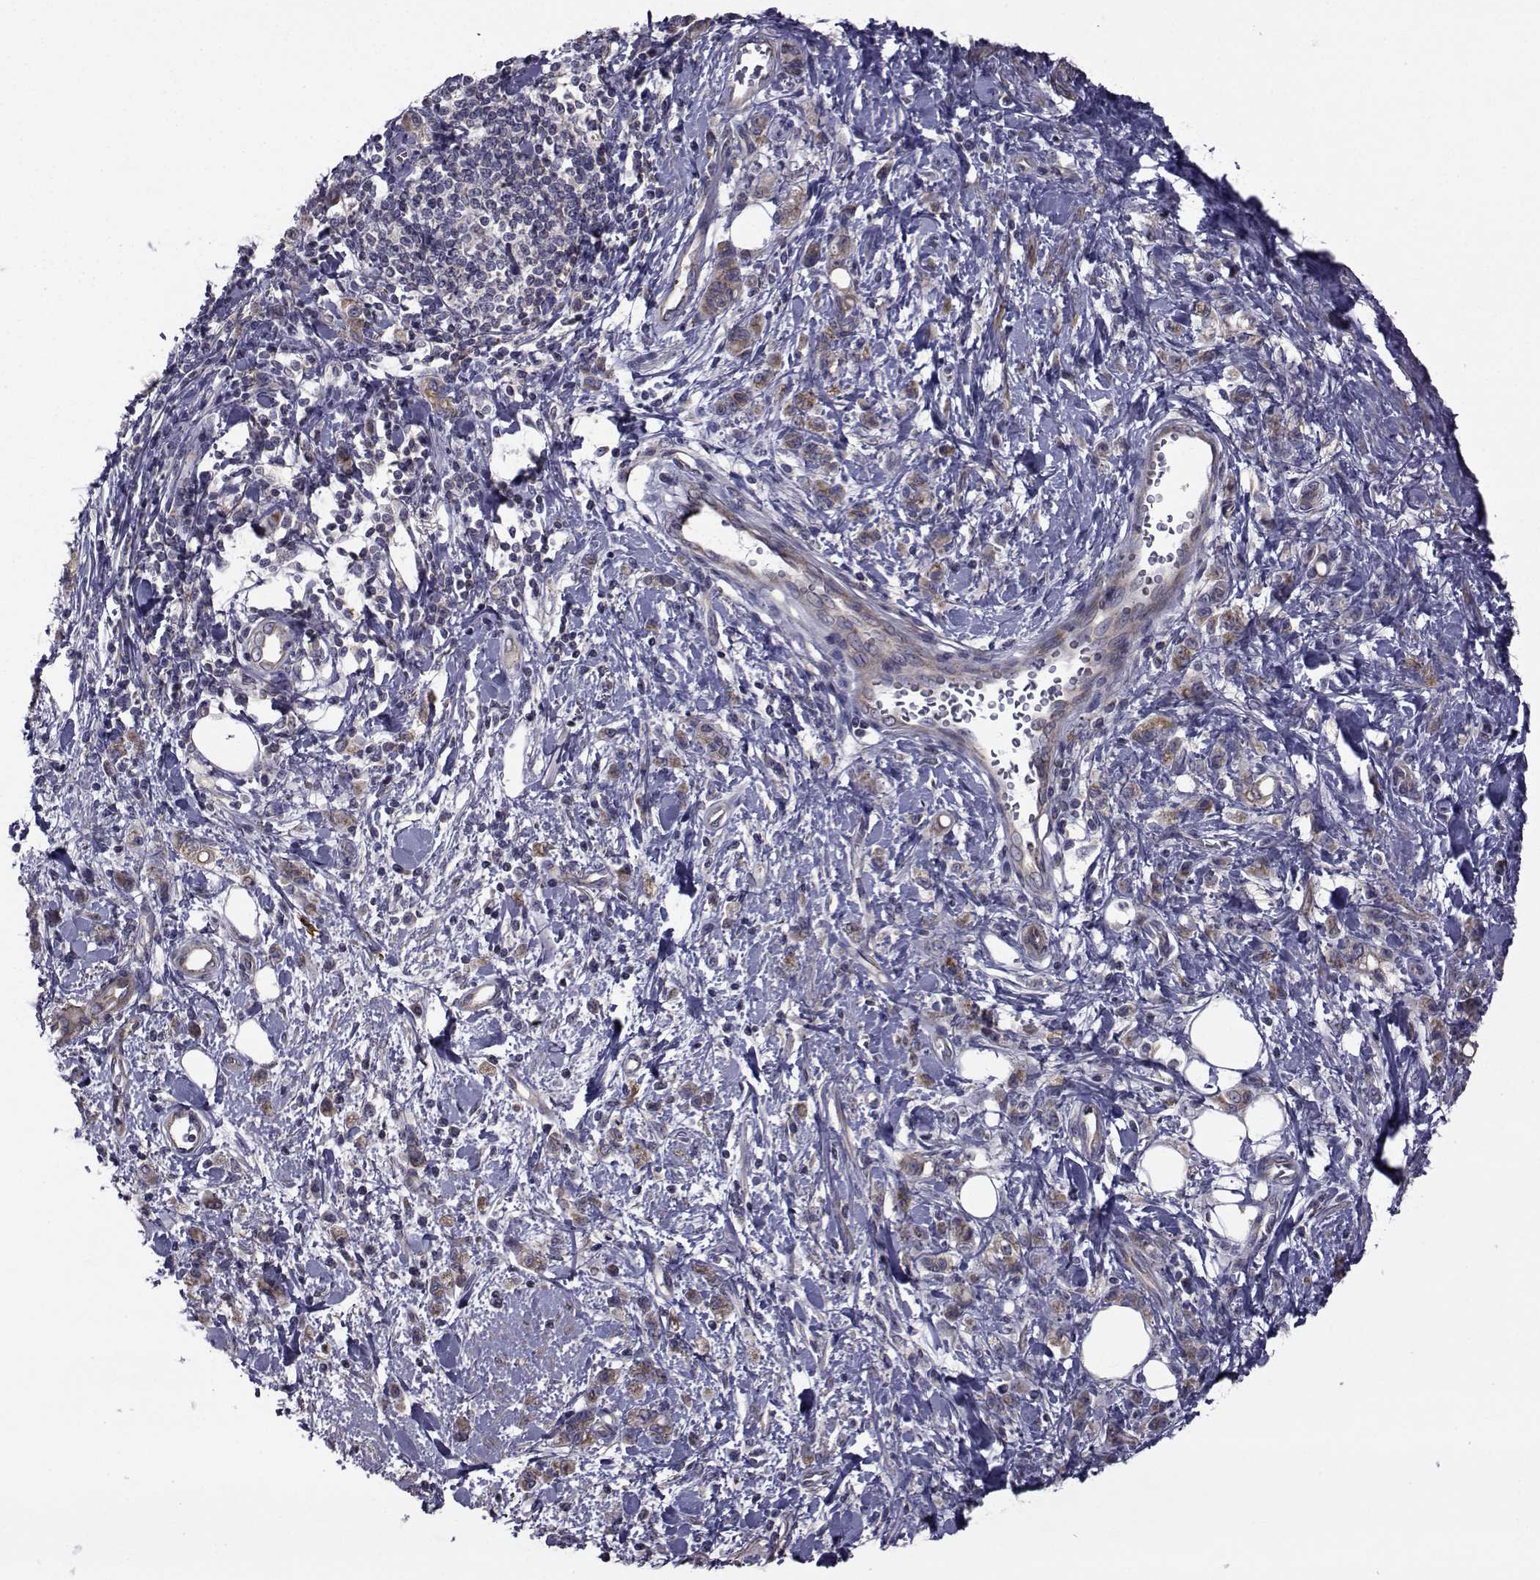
{"staining": {"intensity": "moderate", "quantity": ">75%", "location": "cytoplasmic/membranous"}, "tissue": "stomach cancer", "cell_type": "Tumor cells", "image_type": "cancer", "snomed": [{"axis": "morphology", "description": "Adenocarcinoma, NOS"}, {"axis": "topography", "description": "Stomach"}], "caption": "Human stomach cancer (adenocarcinoma) stained for a protein (brown) reveals moderate cytoplasmic/membranous positive staining in approximately >75% of tumor cells.", "gene": "CFAP74", "patient": {"sex": "male", "age": 77}}